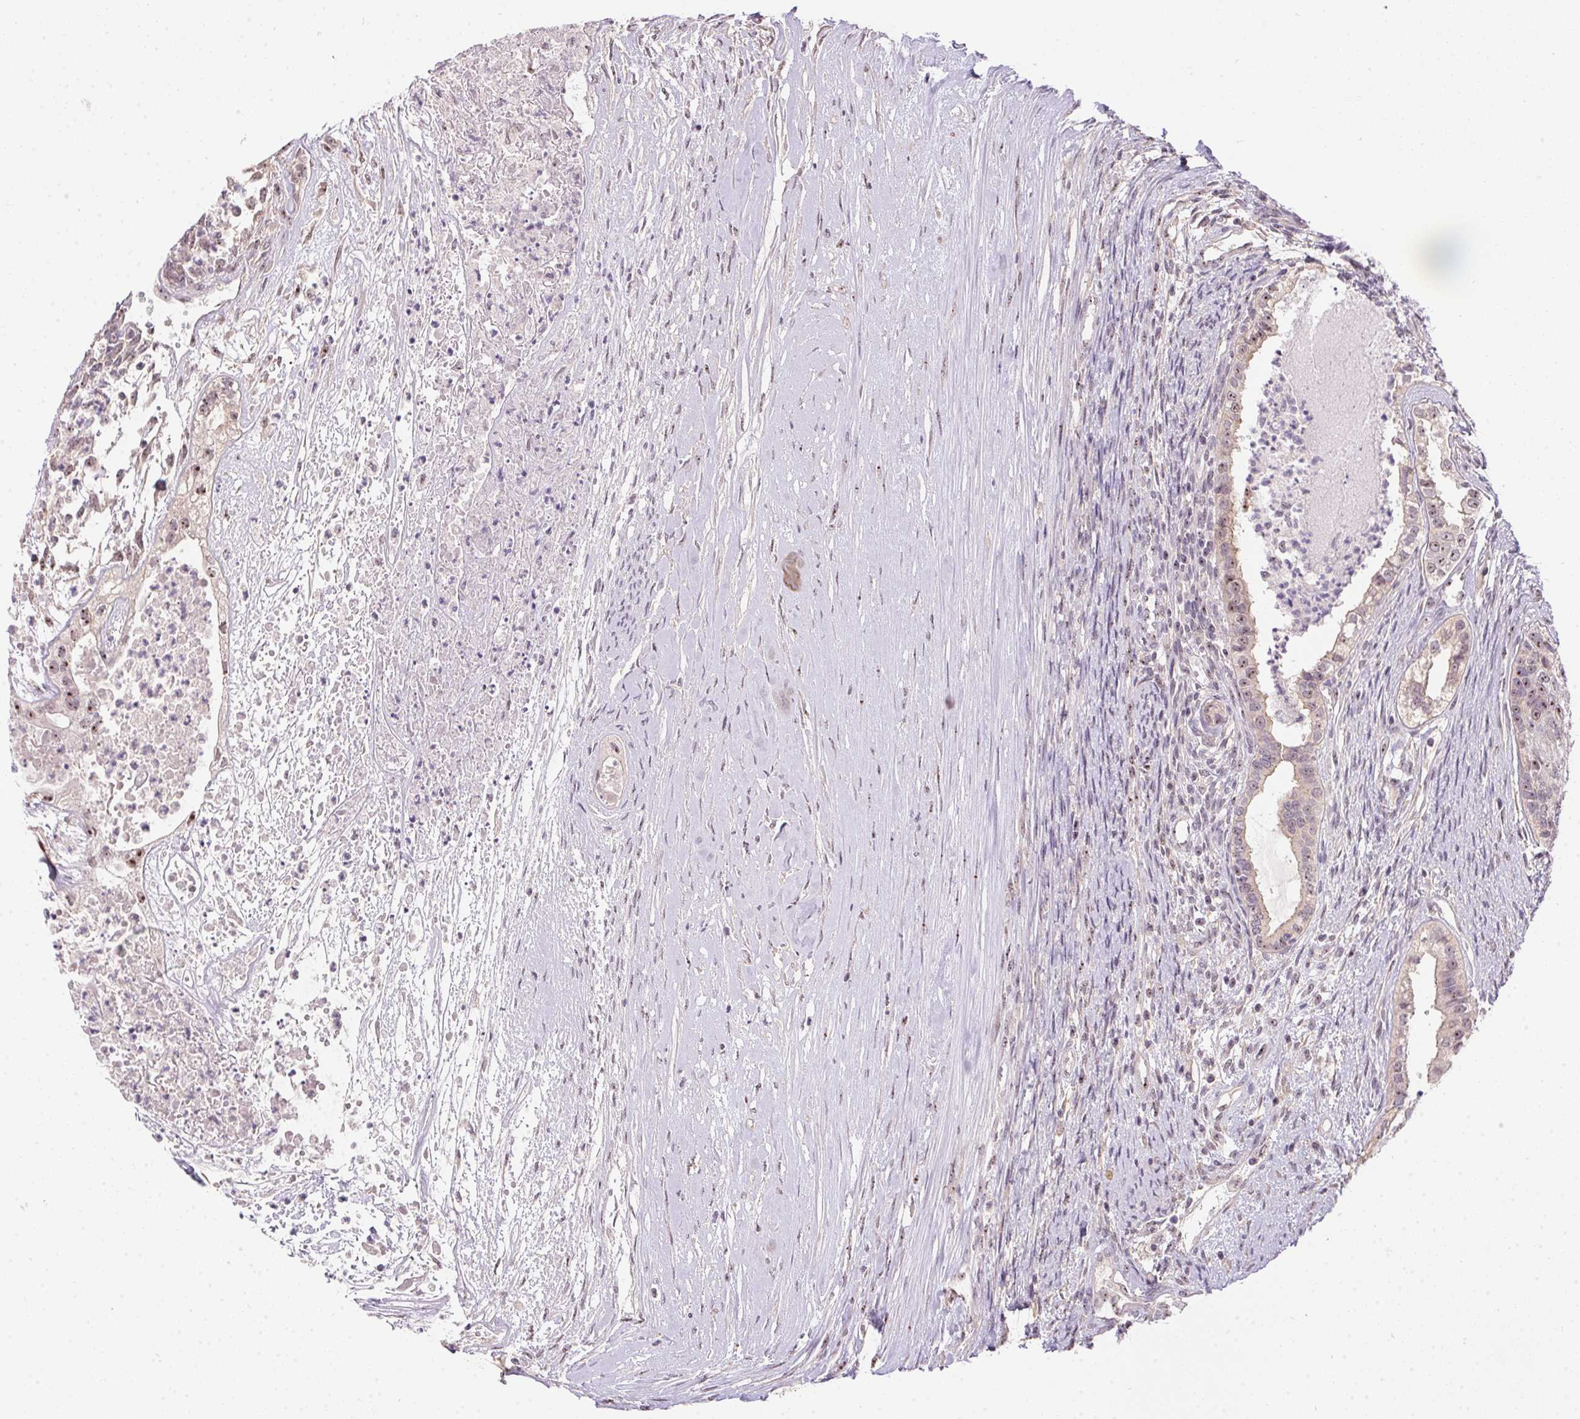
{"staining": {"intensity": "weak", "quantity": ">75%", "location": "nuclear"}, "tissue": "testis cancer", "cell_type": "Tumor cells", "image_type": "cancer", "snomed": [{"axis": "morphology", "description": "Carcinoma, Embryonal, NOS"}, {"axis": "topography", "description": "Testis"}], "caption": "Protein expression analysis of testis embryonal carcinoma displays weak nuclear staining in about >75% of tumor cells. (DAB (3,3'-diaminobenzidine) = brown stain, brightfield microscopy at high magnification).", "gene": "BATF2", "patient": {"sex": "male", "age": 37}}